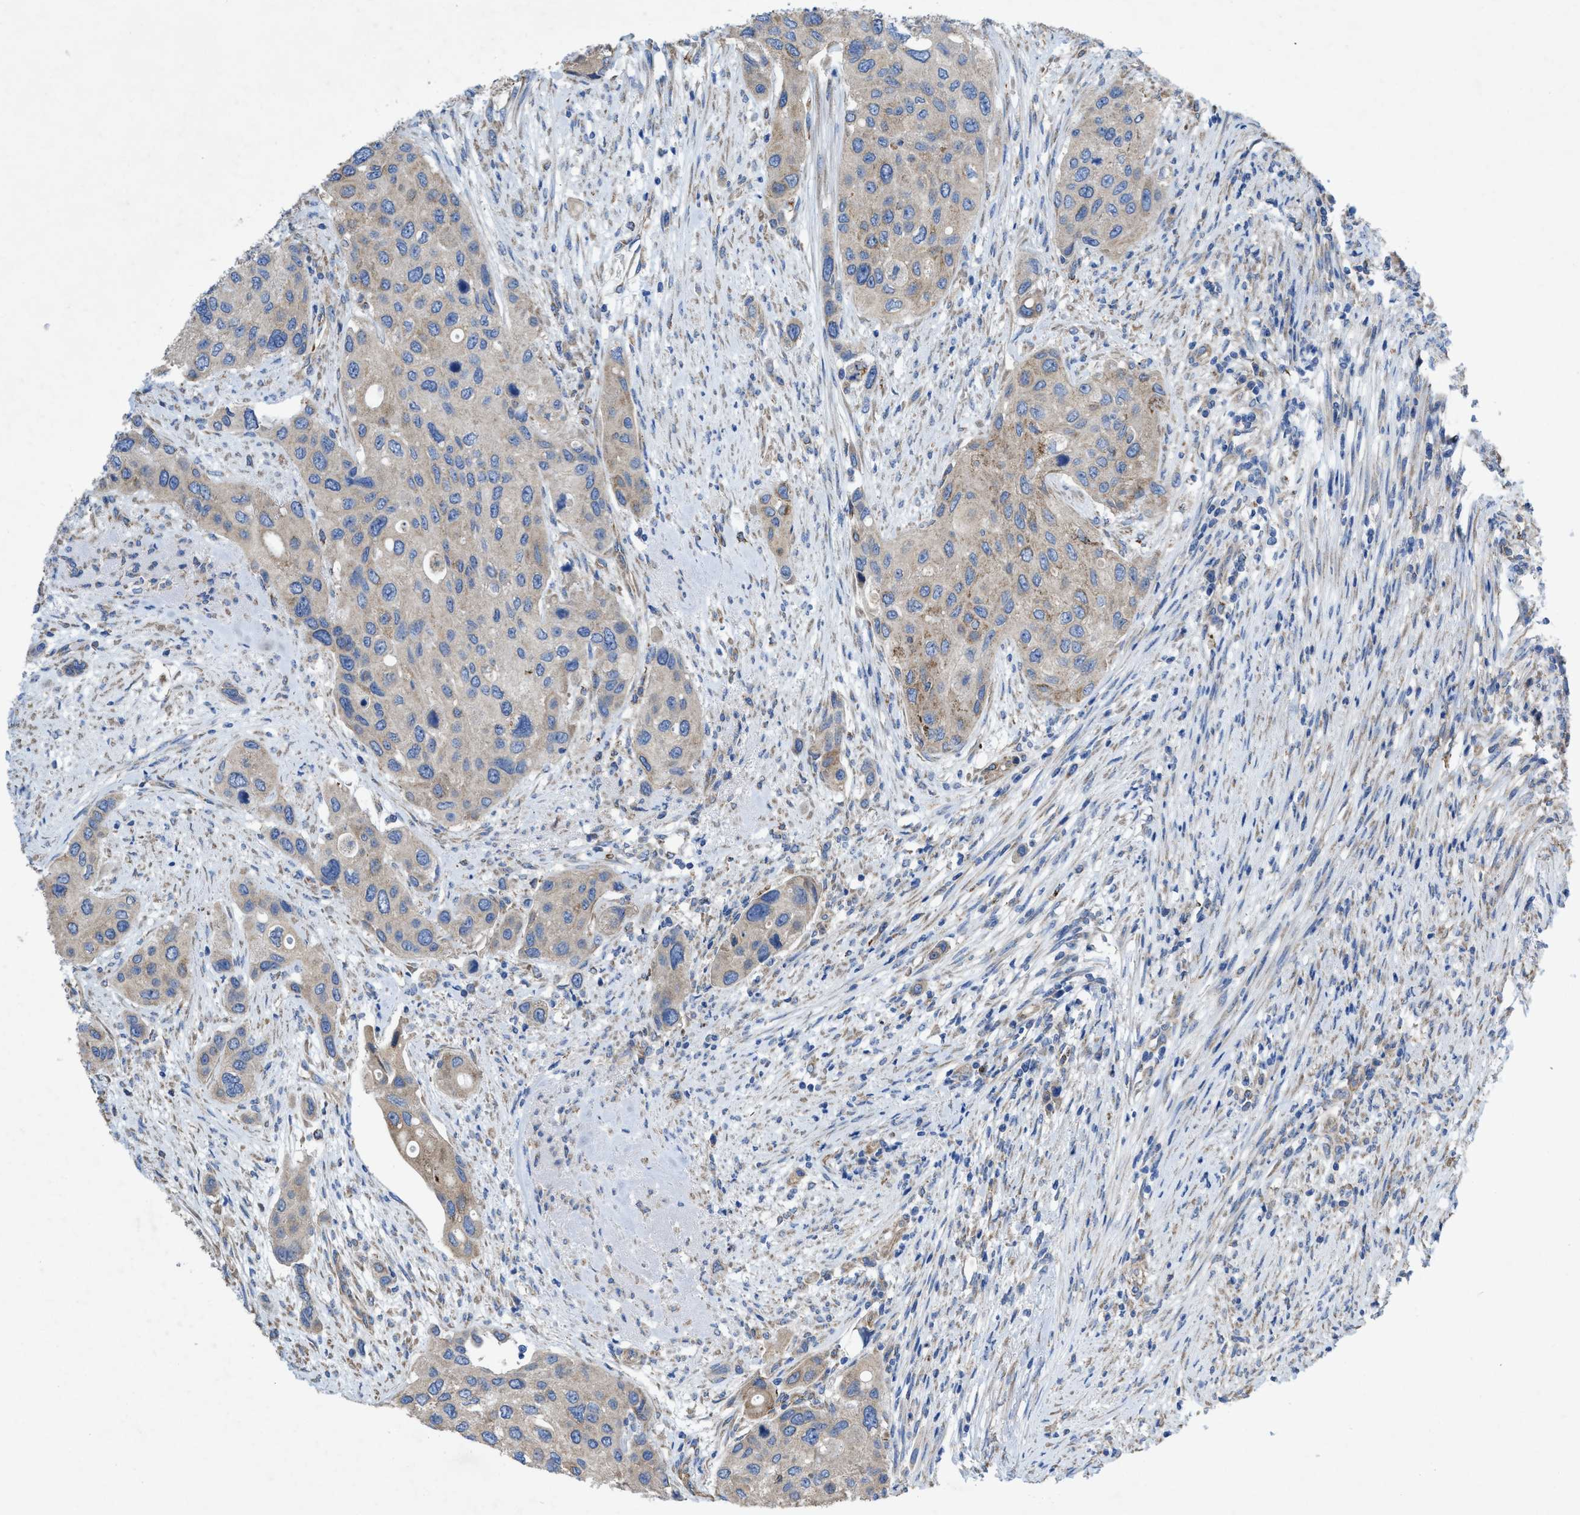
{"staining": {"intensity": "weak", "quantity": ">75%", "location": "cytoplasmic/membranous"}, "tissue": "urothelial cancer", "cell_type": "Tumor cells", "image_type": "cancer", "snomed": [{"axis": "morphology", "description": "Urothelial carcinoma, High grade"}, {"axis": "topography", "description": "Urinary bladder"}], "caption": "High-grade urothelial carcinoma tissue reveals weak cytoplasmic/membranous positivity in approximately >75% of tumor cells, visualized by immunohistochemistry.", "gene": "DOLPP1", "patient": {"sex": "female", "age": 56}}